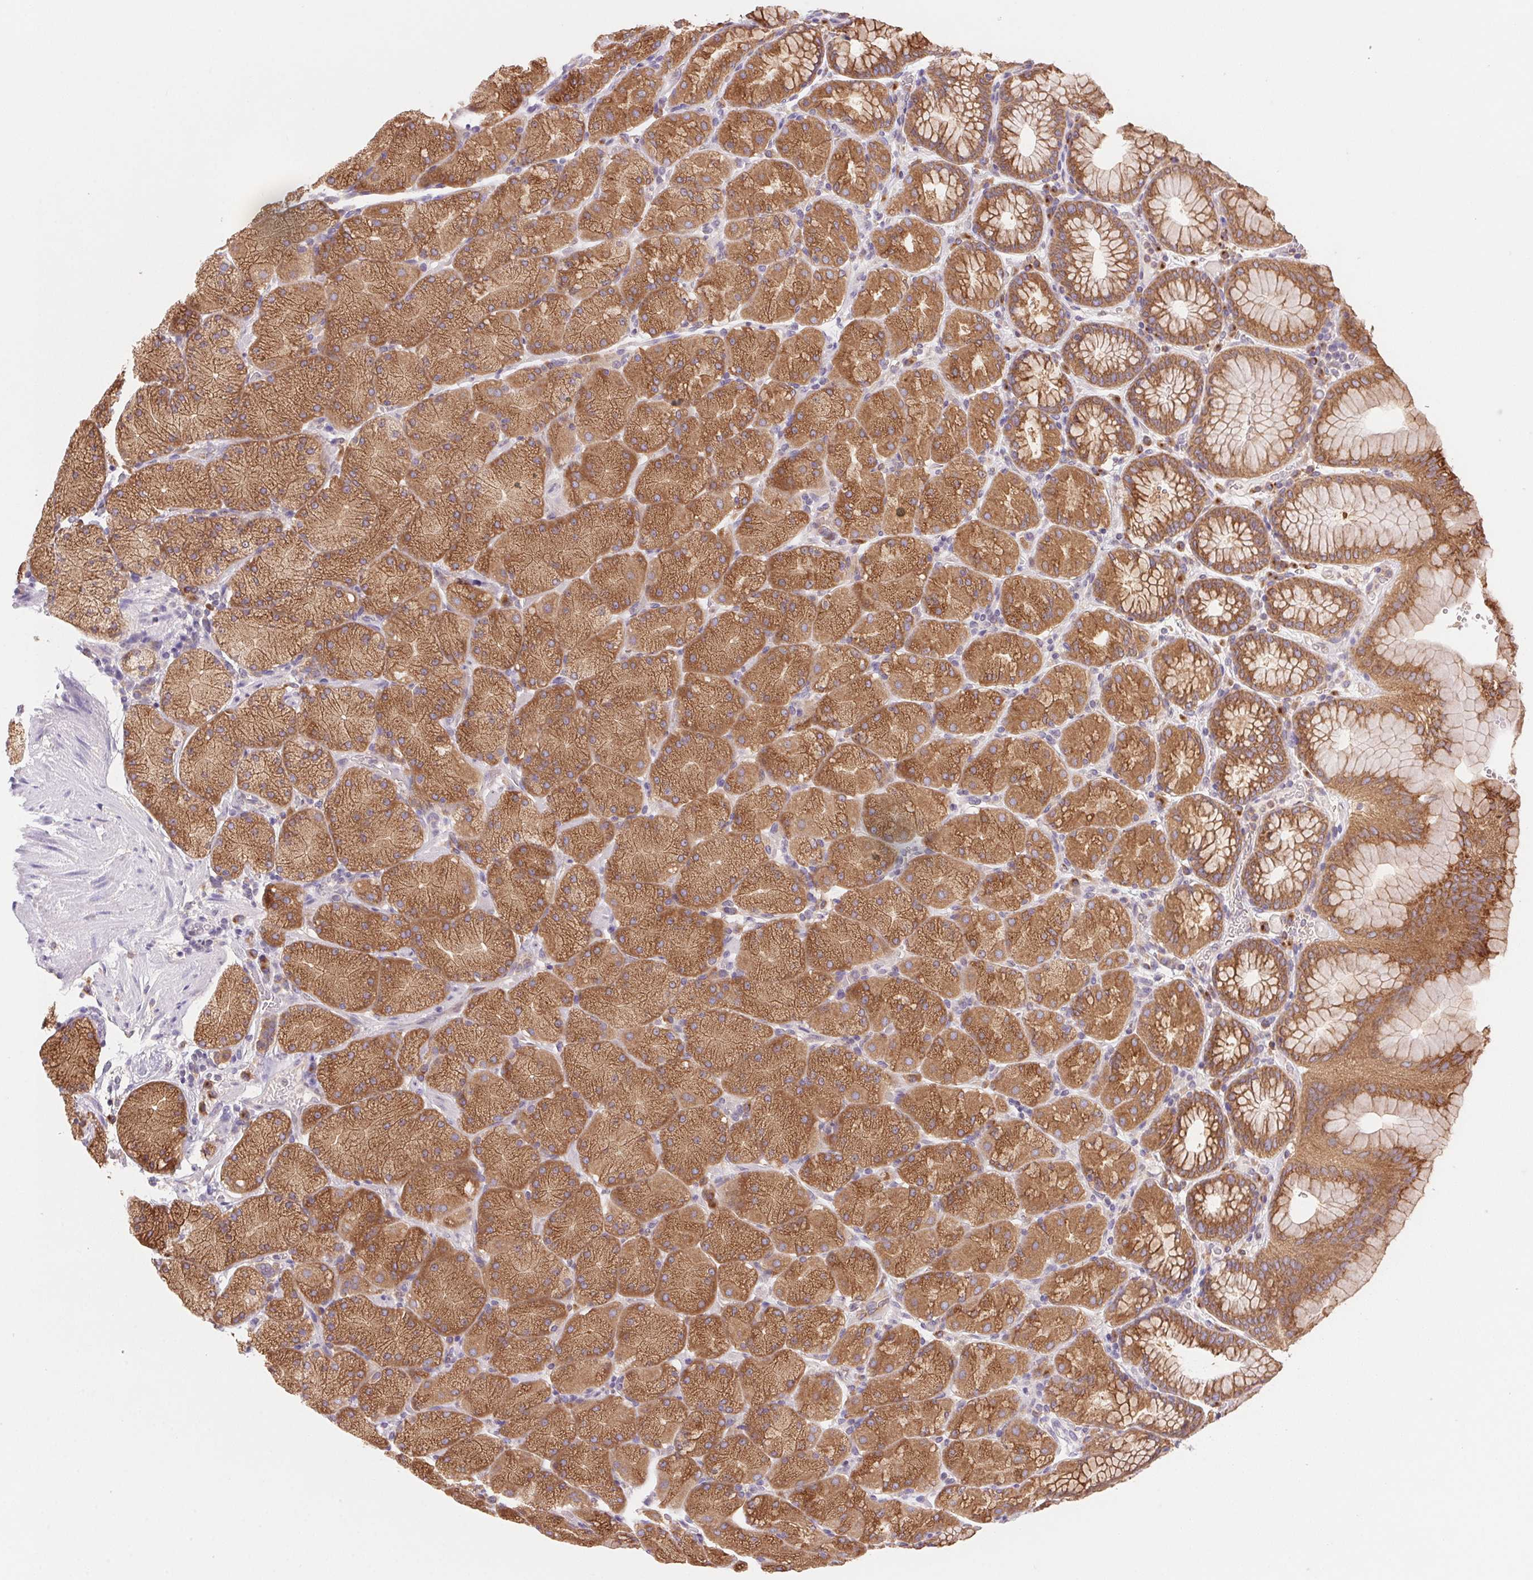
{"staining": {"intensity": "moderate", "quantity": ">75%", "location": "cytoplasmic/membranous"}, "tissue": "stomach", "cell_type": "Glandular cells", "image_type": "normal", "snomed": [{"axis": "morphology", "description": "Normal tissue, NOS"}, {"axis": "topography", "description": "Stomach, upper"}, {"axis": "topography", "description": "Stomach"}], "caption": "Protein analysis of benign stomach displays moderate cytoplasmic/membranous positivity in approximately >75% of glandular cells.", "gene": "RAB1A", "patient": {"sex": "male", "age": 76}}